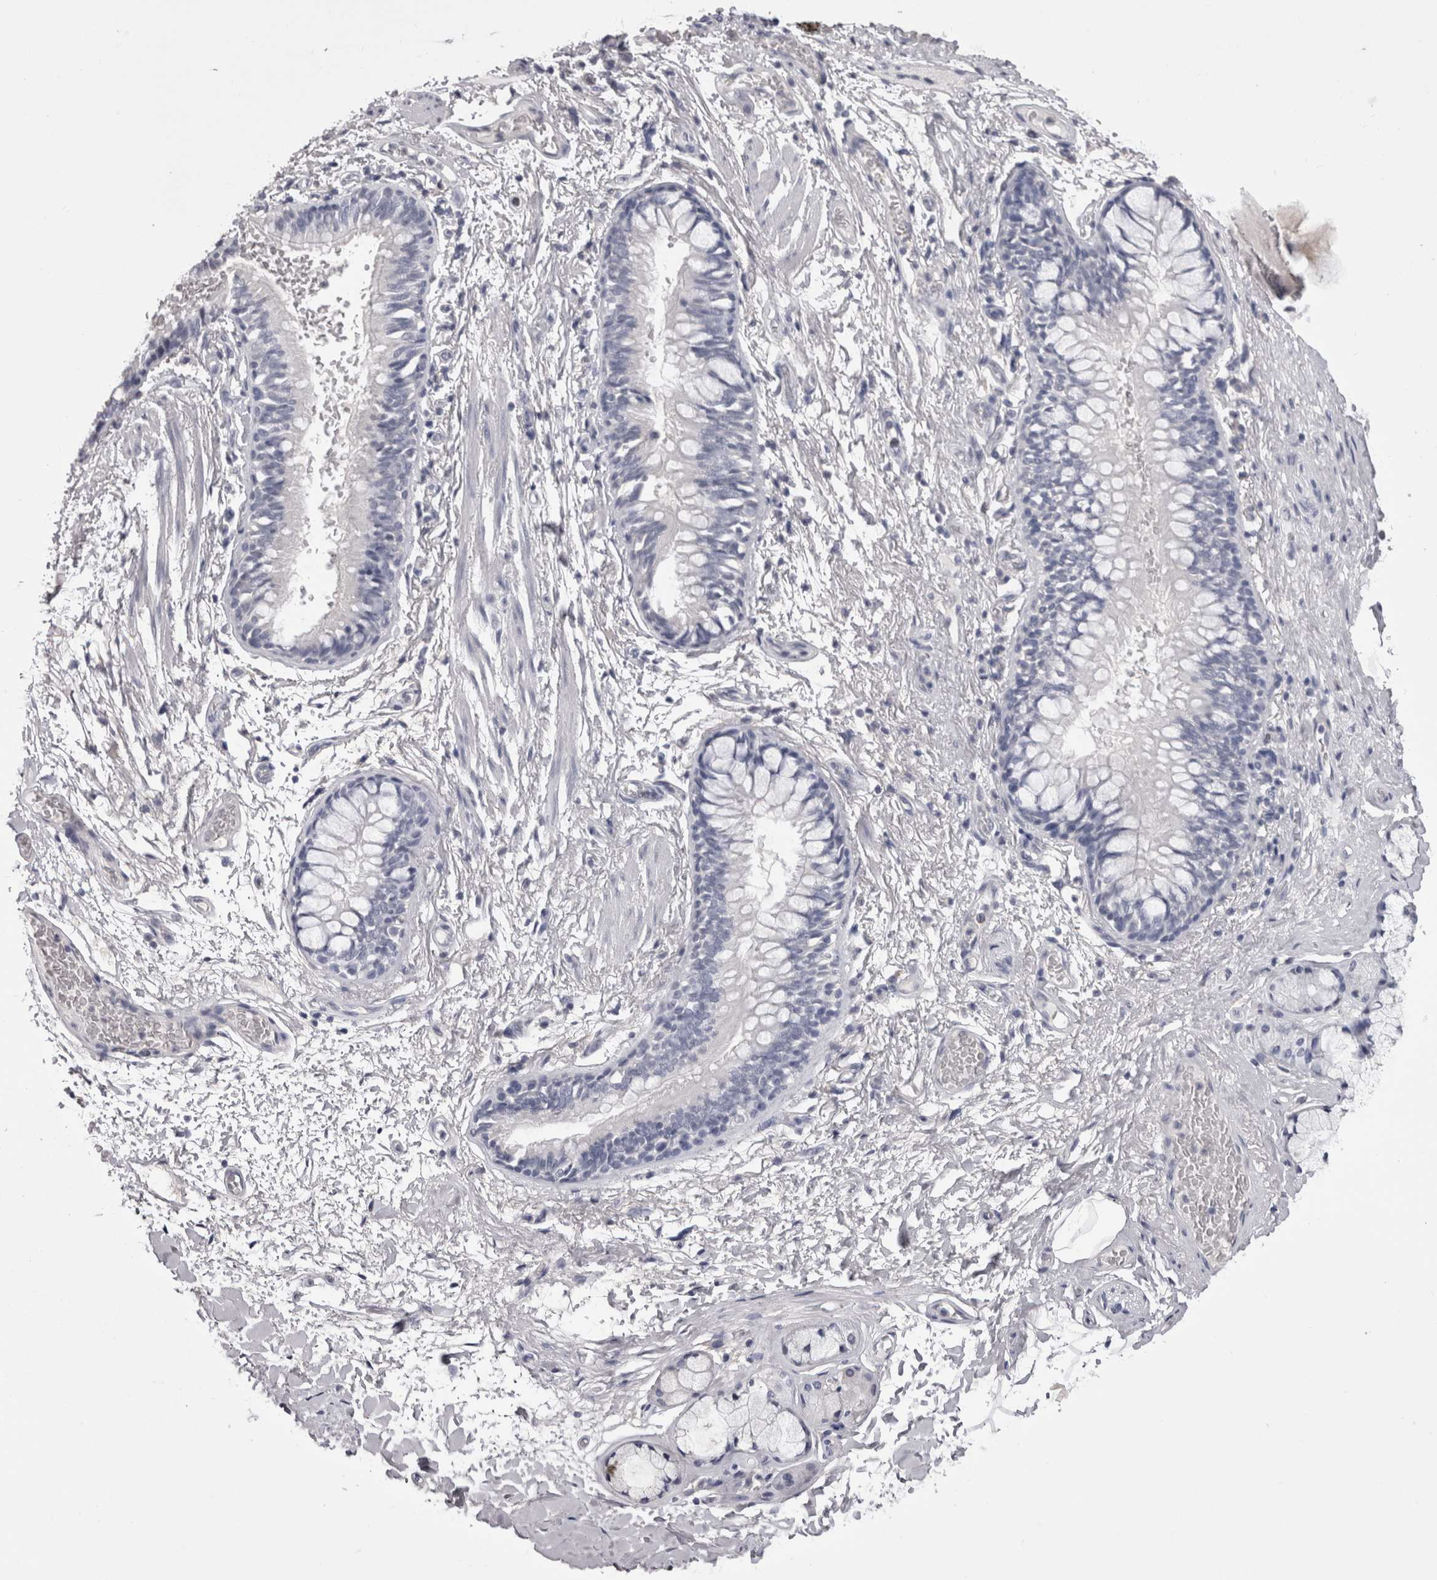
{"staining": {"intensity": "negative", "quantity": "none", "location": "none"}, "tissue": "adipose tissue", "cell_type": "Adipocytes", "image_type": "normal", "snomed": [{"axis": "morphology", "description": "Normal tissue, NOS"}, {"axis": "topography", "description": "Cartilage tissue"}, {"axis": "topography", "description": "Bronchus"}], "caption": "High magnification brightfield microscopy of normal adipose tissue stained with DAB (3,3'-diaminobenzidine) (brown) and counterstained with hematoxylin (blue): adipocytes show no significant positivity.", "gene": "CDHR5", "patient": {"sex": "female", "age": 73}}